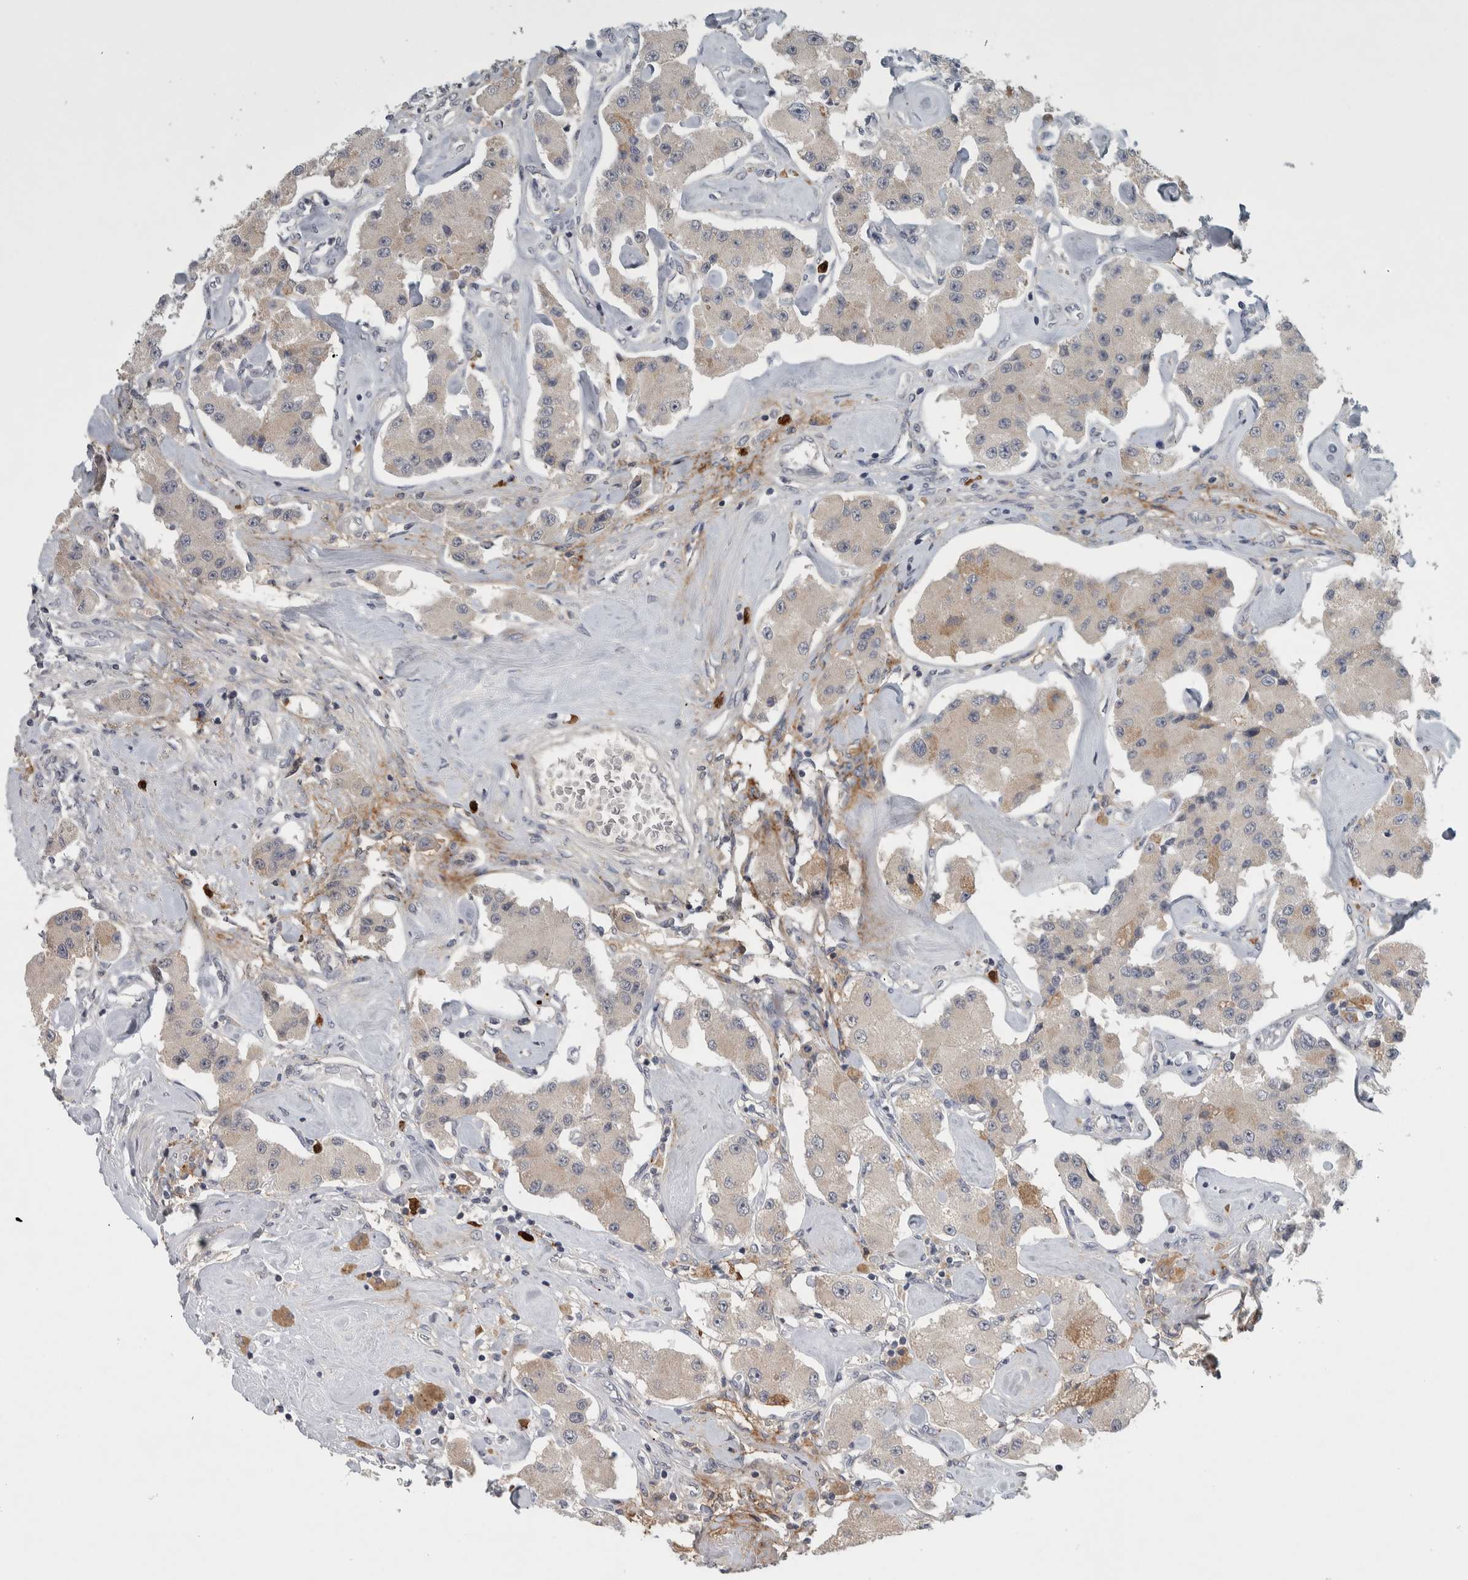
{"staining": {"intensity": "weak", "quantity": "<25%", "location": "cytoplasmic/membranous"}, "tissue": "carcinoid", "cell_type": "Tumor cells", "image_type": "cancer", "snomed": [{"axis": "morphology", "description": "Carcinoid, malignant, NOS"}, {"axis": "topography", "description": "Pancreas"}], "caption": "Malignant carcinoid was stained to show a protein in brown. There is no significant positivity in tumor cells.", "gene": "ADPRM", "patient": {"sex": "male", "age": 41}}